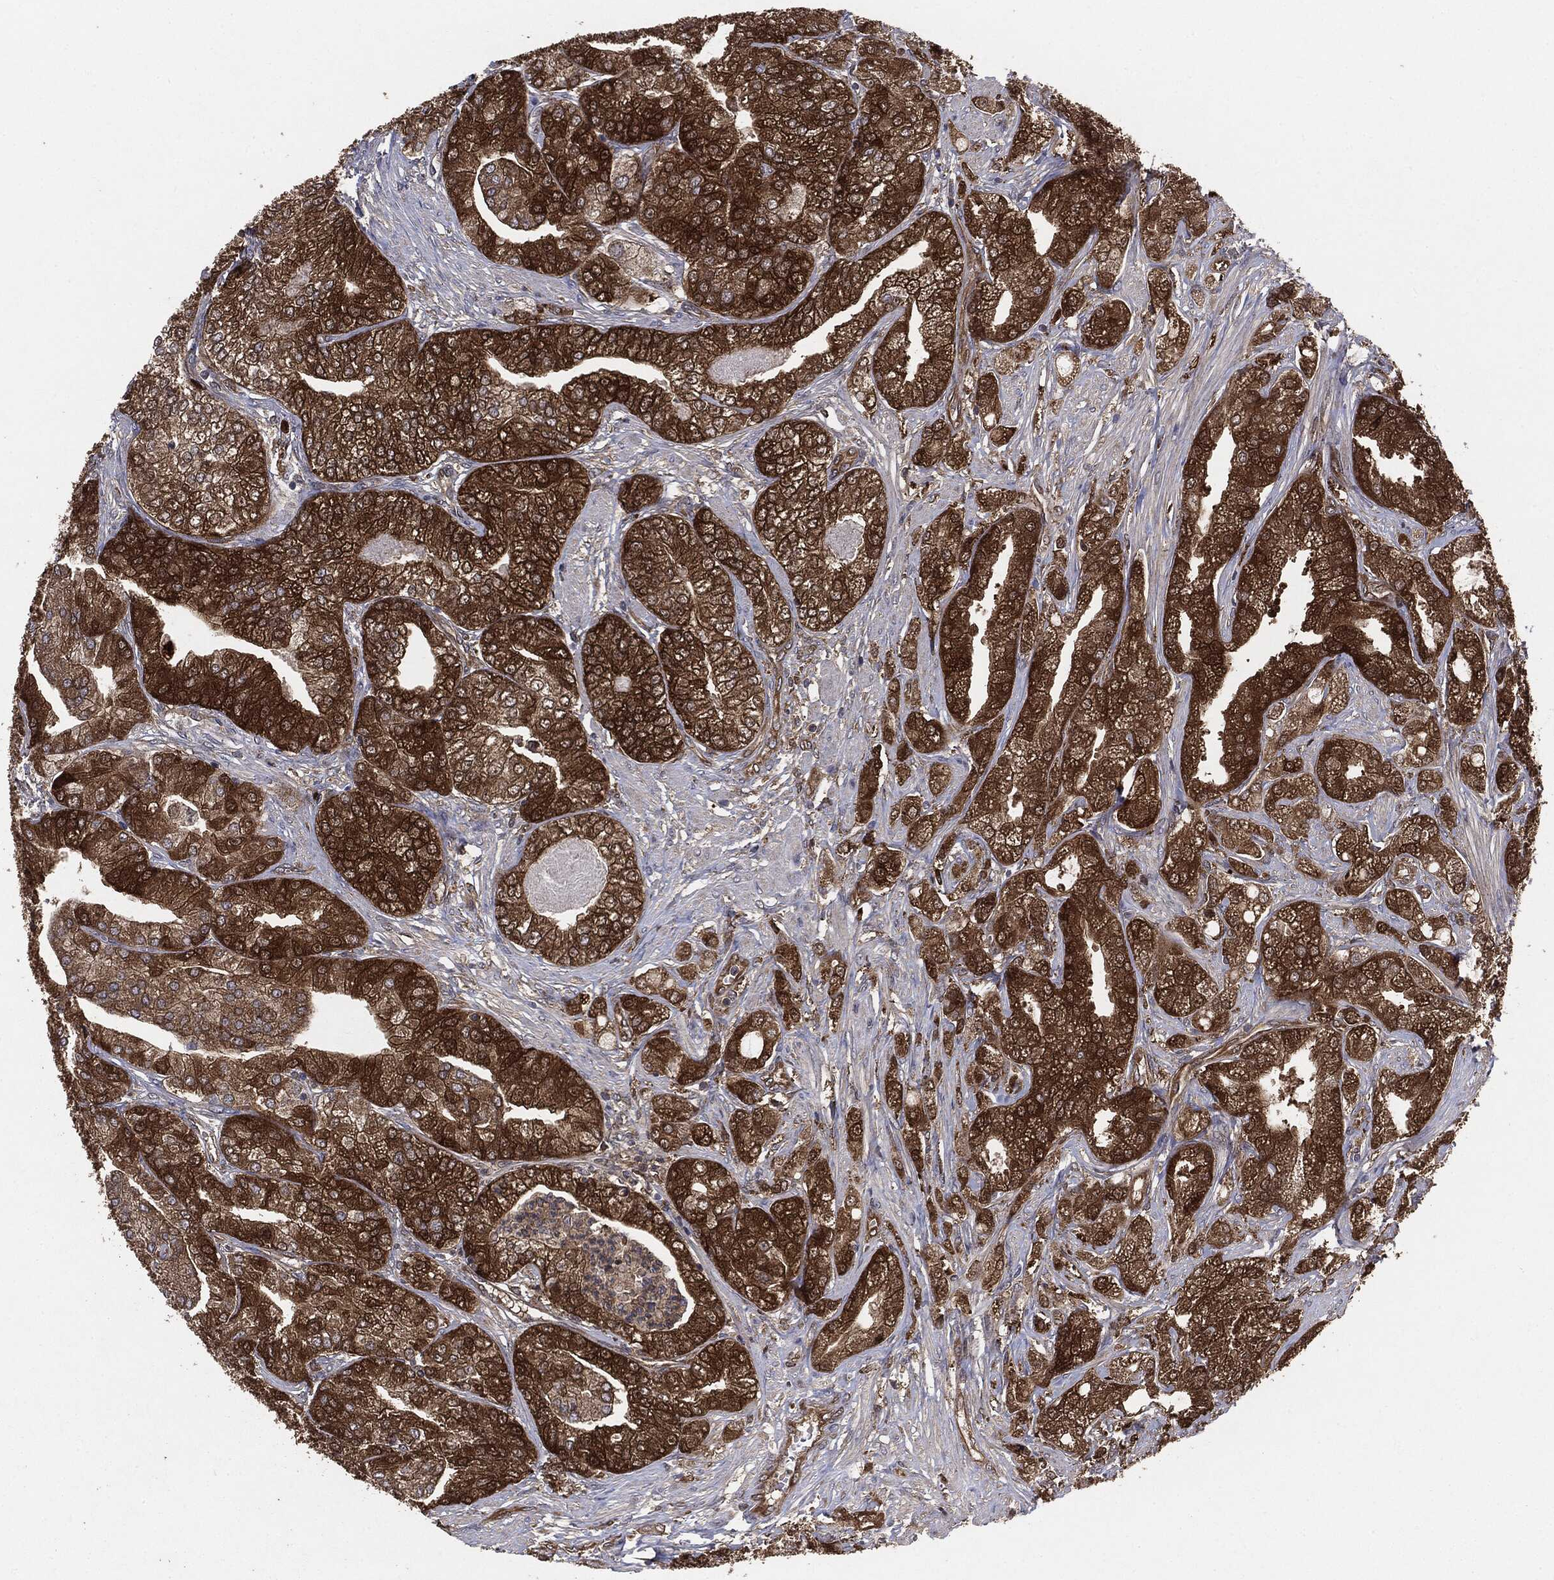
{"staining": {"intensity": "strong", "quantity": ">75%", "location": "cytoplasmic/membranous"}, "tissue": "prostate cancer", "cell_type": "Tumor cells", "image_type": "cancer", "snomed": [{"axis": "morphology", "description": "Adenocarcinoma, High grade"}, {"axis": "topography", "description": "Prostate"}], "caption": "Approximately >75% of tumor cells in adenocarcinoma (high-grade) (prostate) show strong cytoplasmic/membranous protein expression as visualized by brown immunohistochemical staining.", "gene": "NME1", "patient": {"sex": "male", "age": 61}}